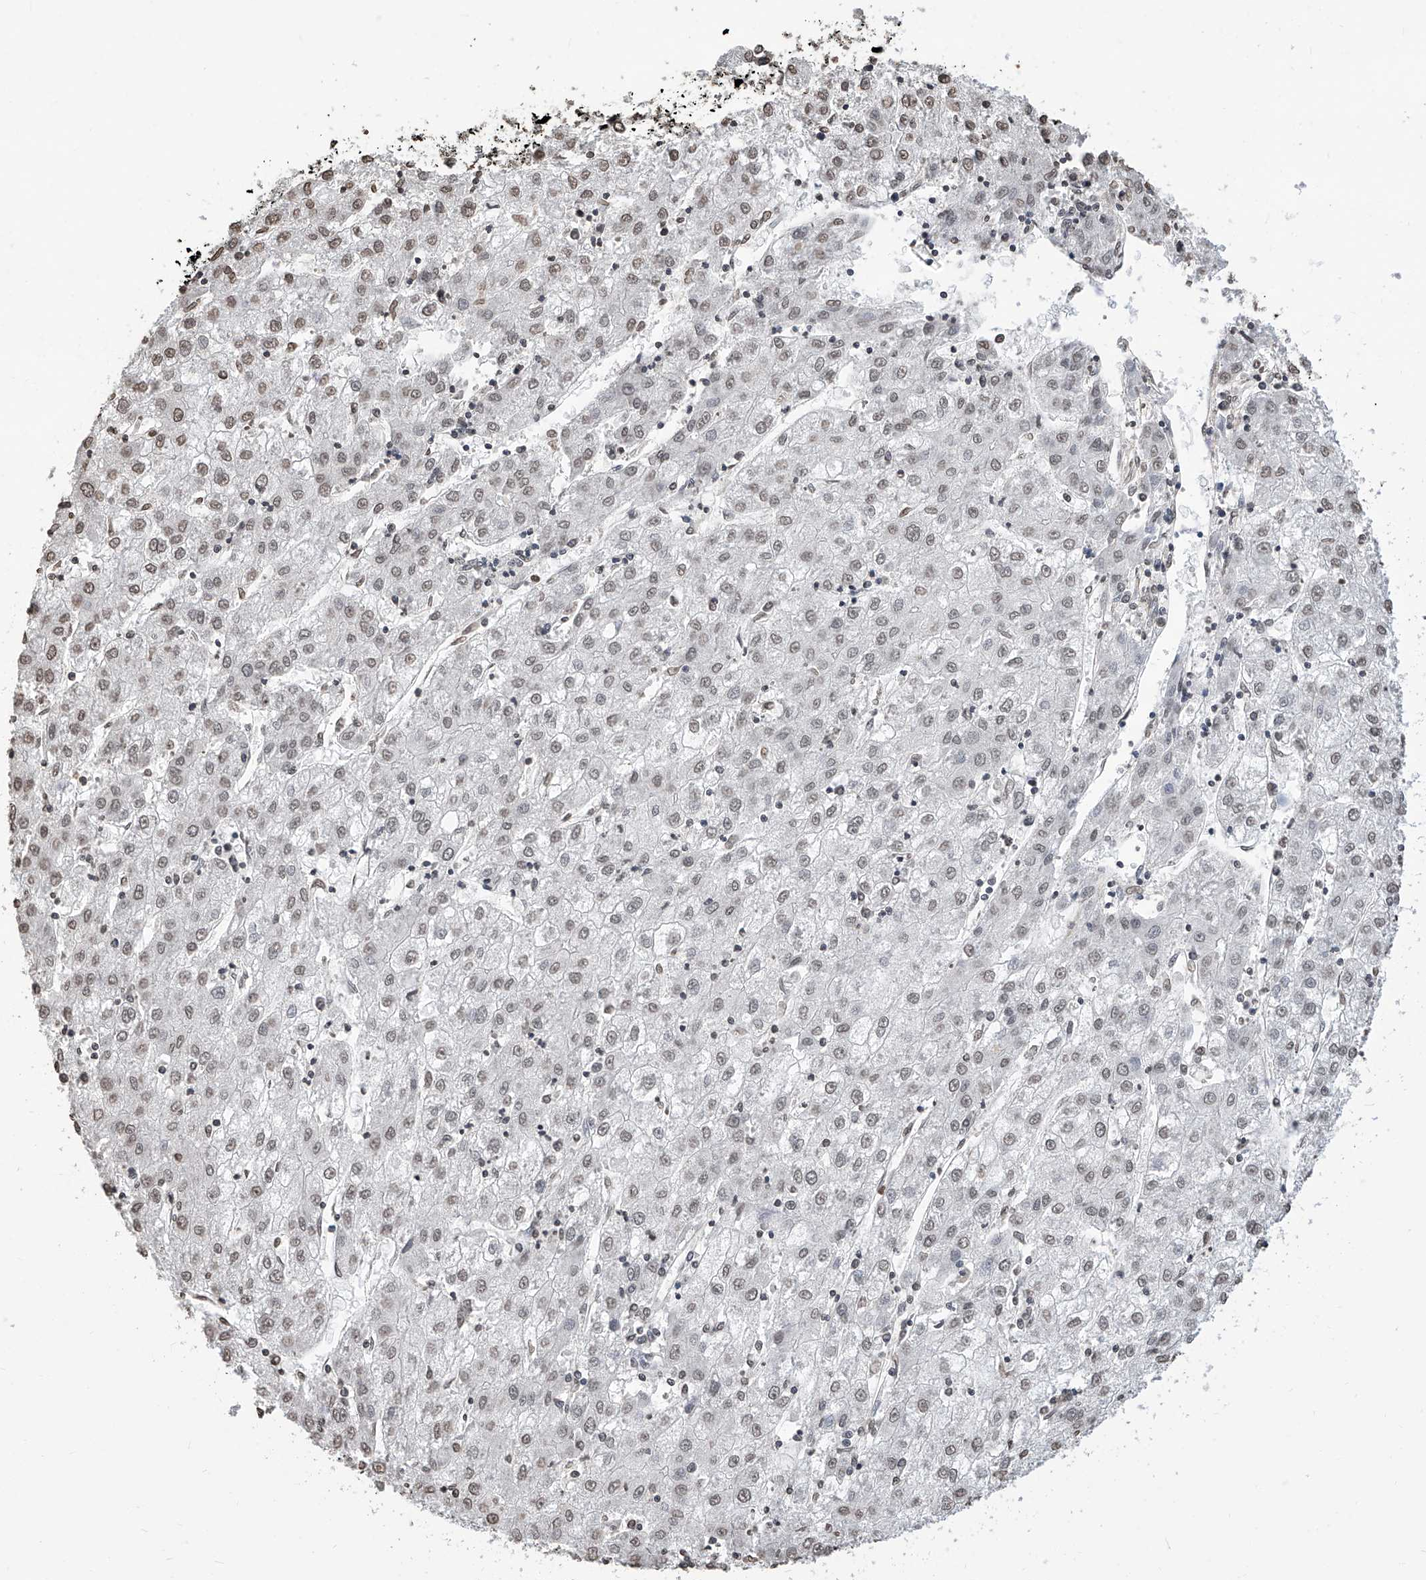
{"staining": {"intensity": "weak", "quantity": "<25%", "location": "nuclear"}, "tissue": "liver cancer", "cell_type": "Tumor cells", "image_type": "cancer", "snomed": [{"axis": "morphology", "description": "Carcinoma, Hepatocellular, NOS"}, {"axis": "topography", "description": "Liver"}], "caption": "DAB (3,3'-diaminobenzidine) immunohistochemical staining of human liver cancer reveals no significant staining in tumor cells. Nuclei are stained in blue.", "gene": "RP9", "patient": {"sex": "male", "age": 72}}